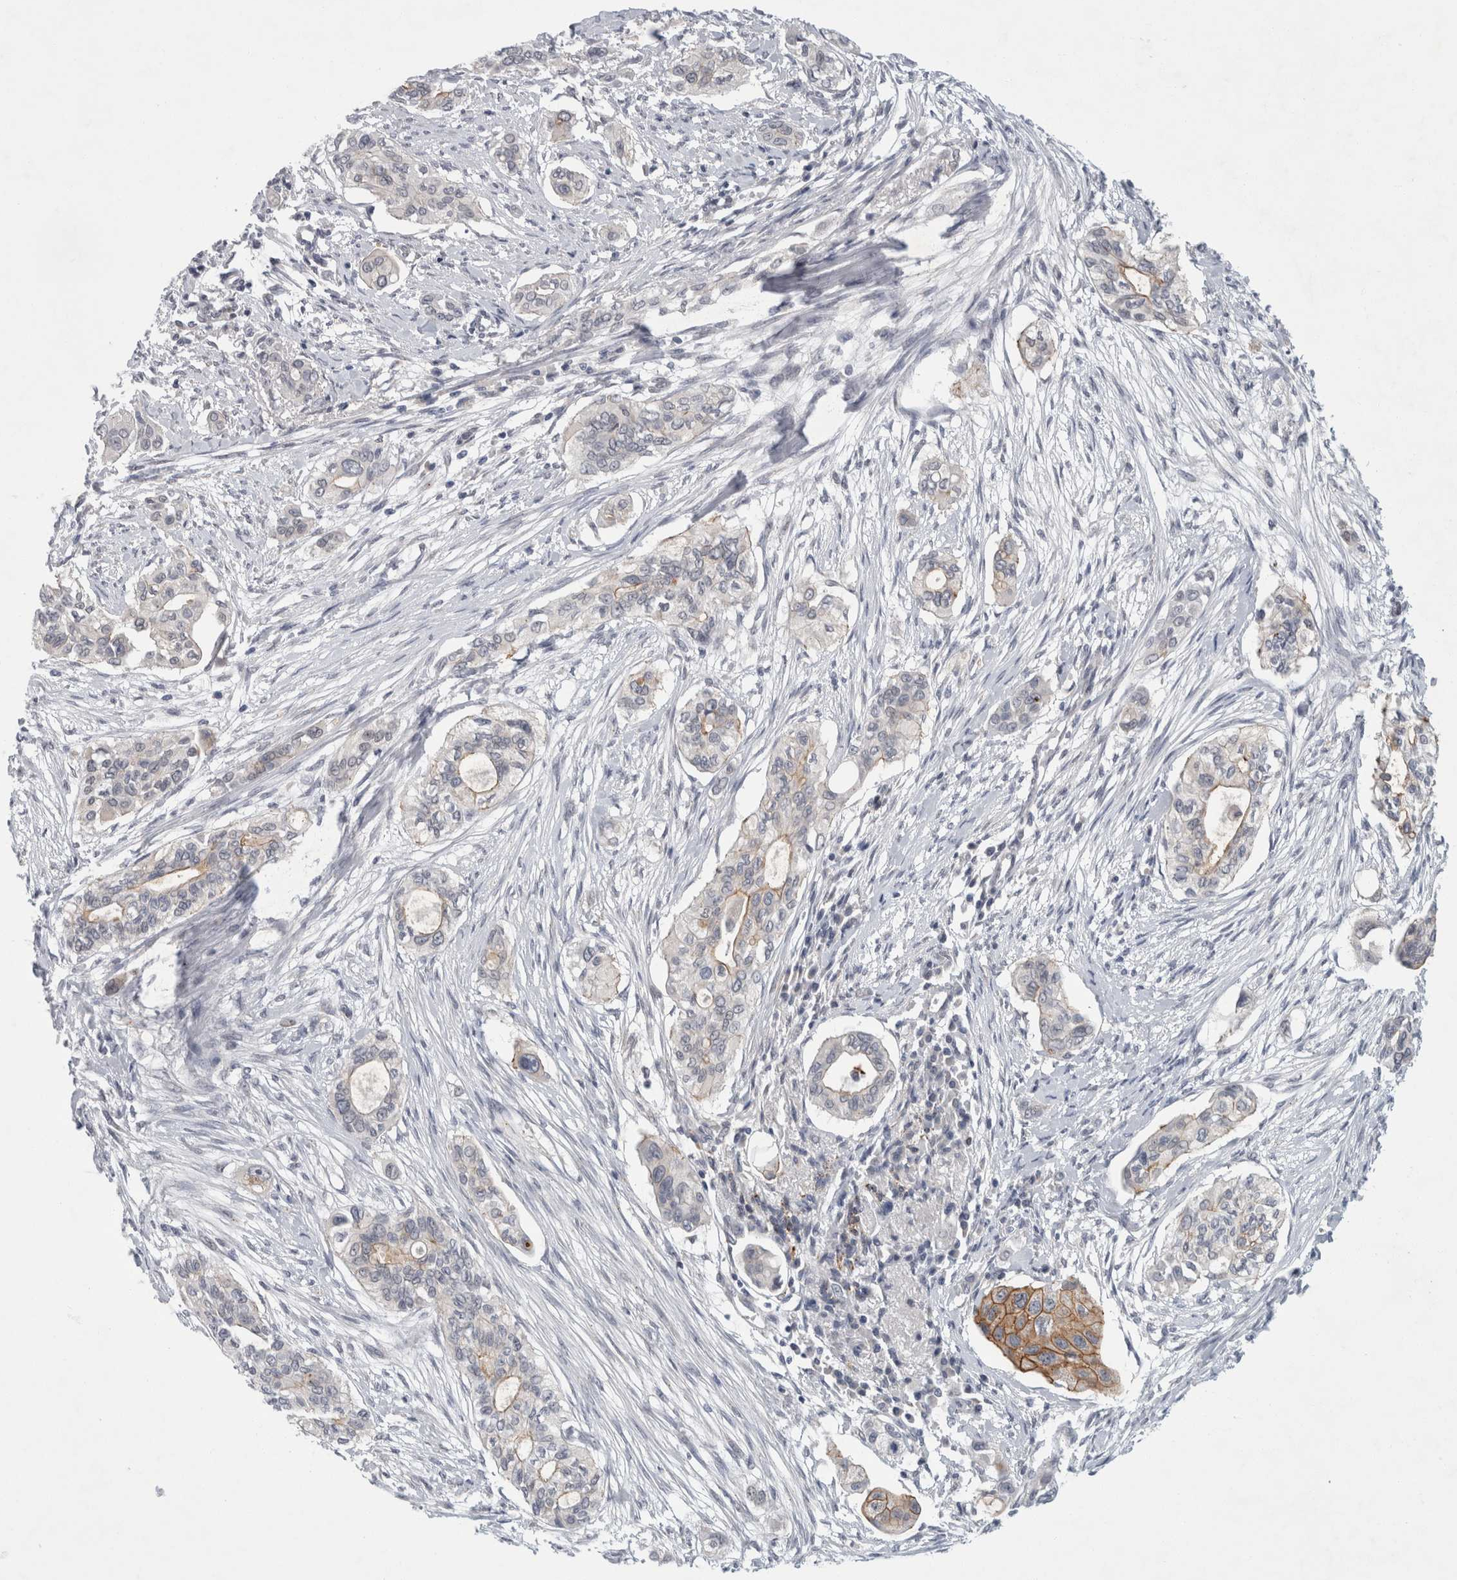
{"staining": {"intensity": "moderate", "quantity": "<25%", "location": "cytoplasmic/membranous"}, "tissue": "pancreatic cancer", "cell_type": "Tumor cells", "image_type": "cancer", "snomed": [{"axis": "morphology", "description": "Adenocarcinoma, NOS"}, {"axis": "topography", "description": "Pancreas"}], "caption": "A low amount of moderate cytoplasmic/membranous positivity is appreciated in about <25% of tumor cells in adenocarcinoma (pancreatic) tissue.", "gene": "NIPA1", "patient": {"sex": "female", "age": 60}}